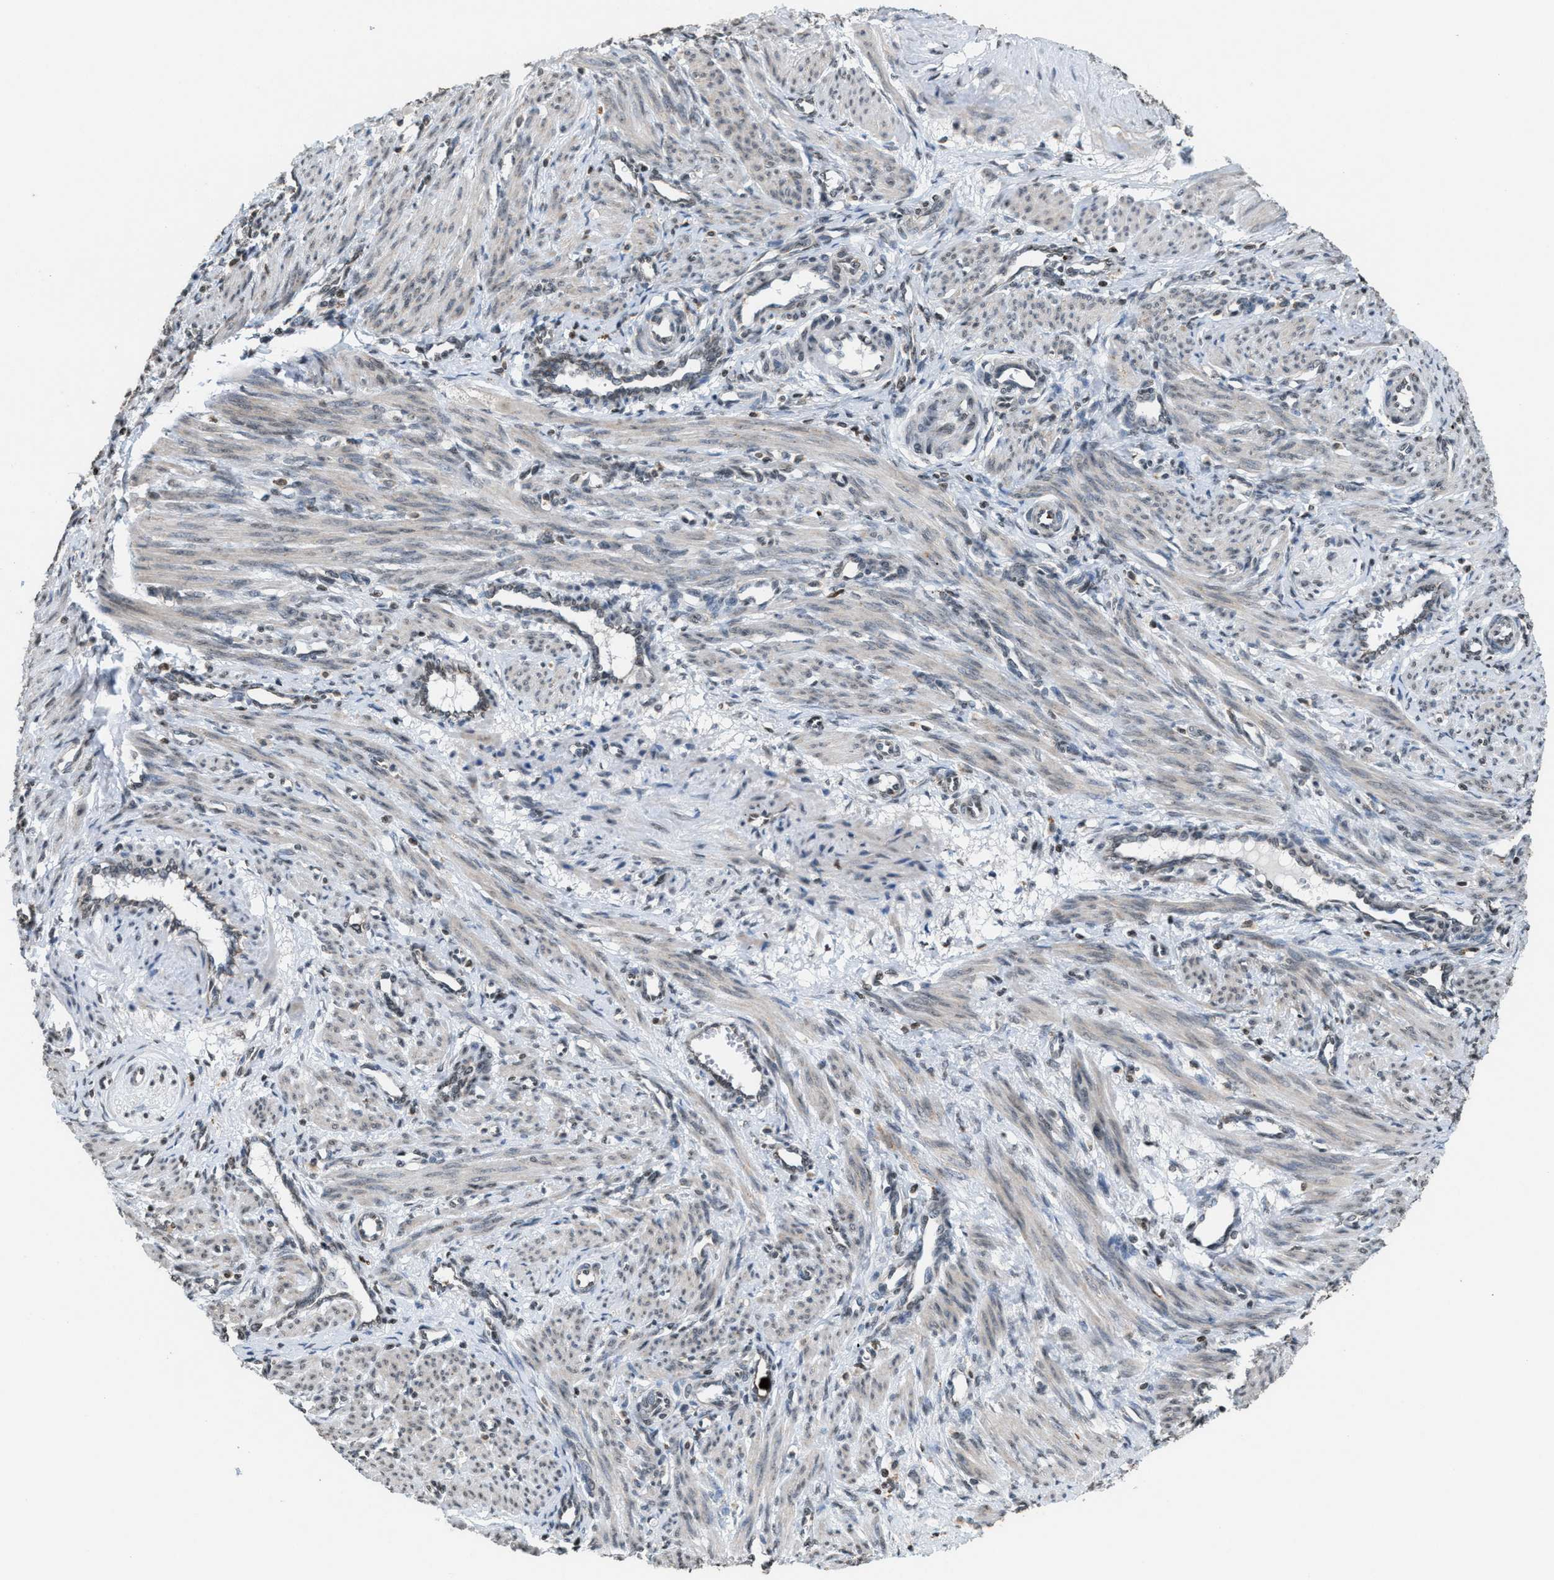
{"staining": {"intensity": "weak", "quantity": "25%-75%", "location": "cytoplasmic/membranous"}, "tissue": "smooth muscle", "cell_type": "Smooth muscle cells", "image_type": "normal", "snomed": [{"axis": "morphology", "description": "Normal tissue, NOS"}, {"axis": "topography", "description": "Endometrium"}], "caption": "Protein staining of benign smooth muscle reveals weak cytoplasmic/membranous staining in approximately 25%-75% of smooth muscle cells.", "gene": "PRUNE2", "patient": {"sex": "female", "age": 33}}